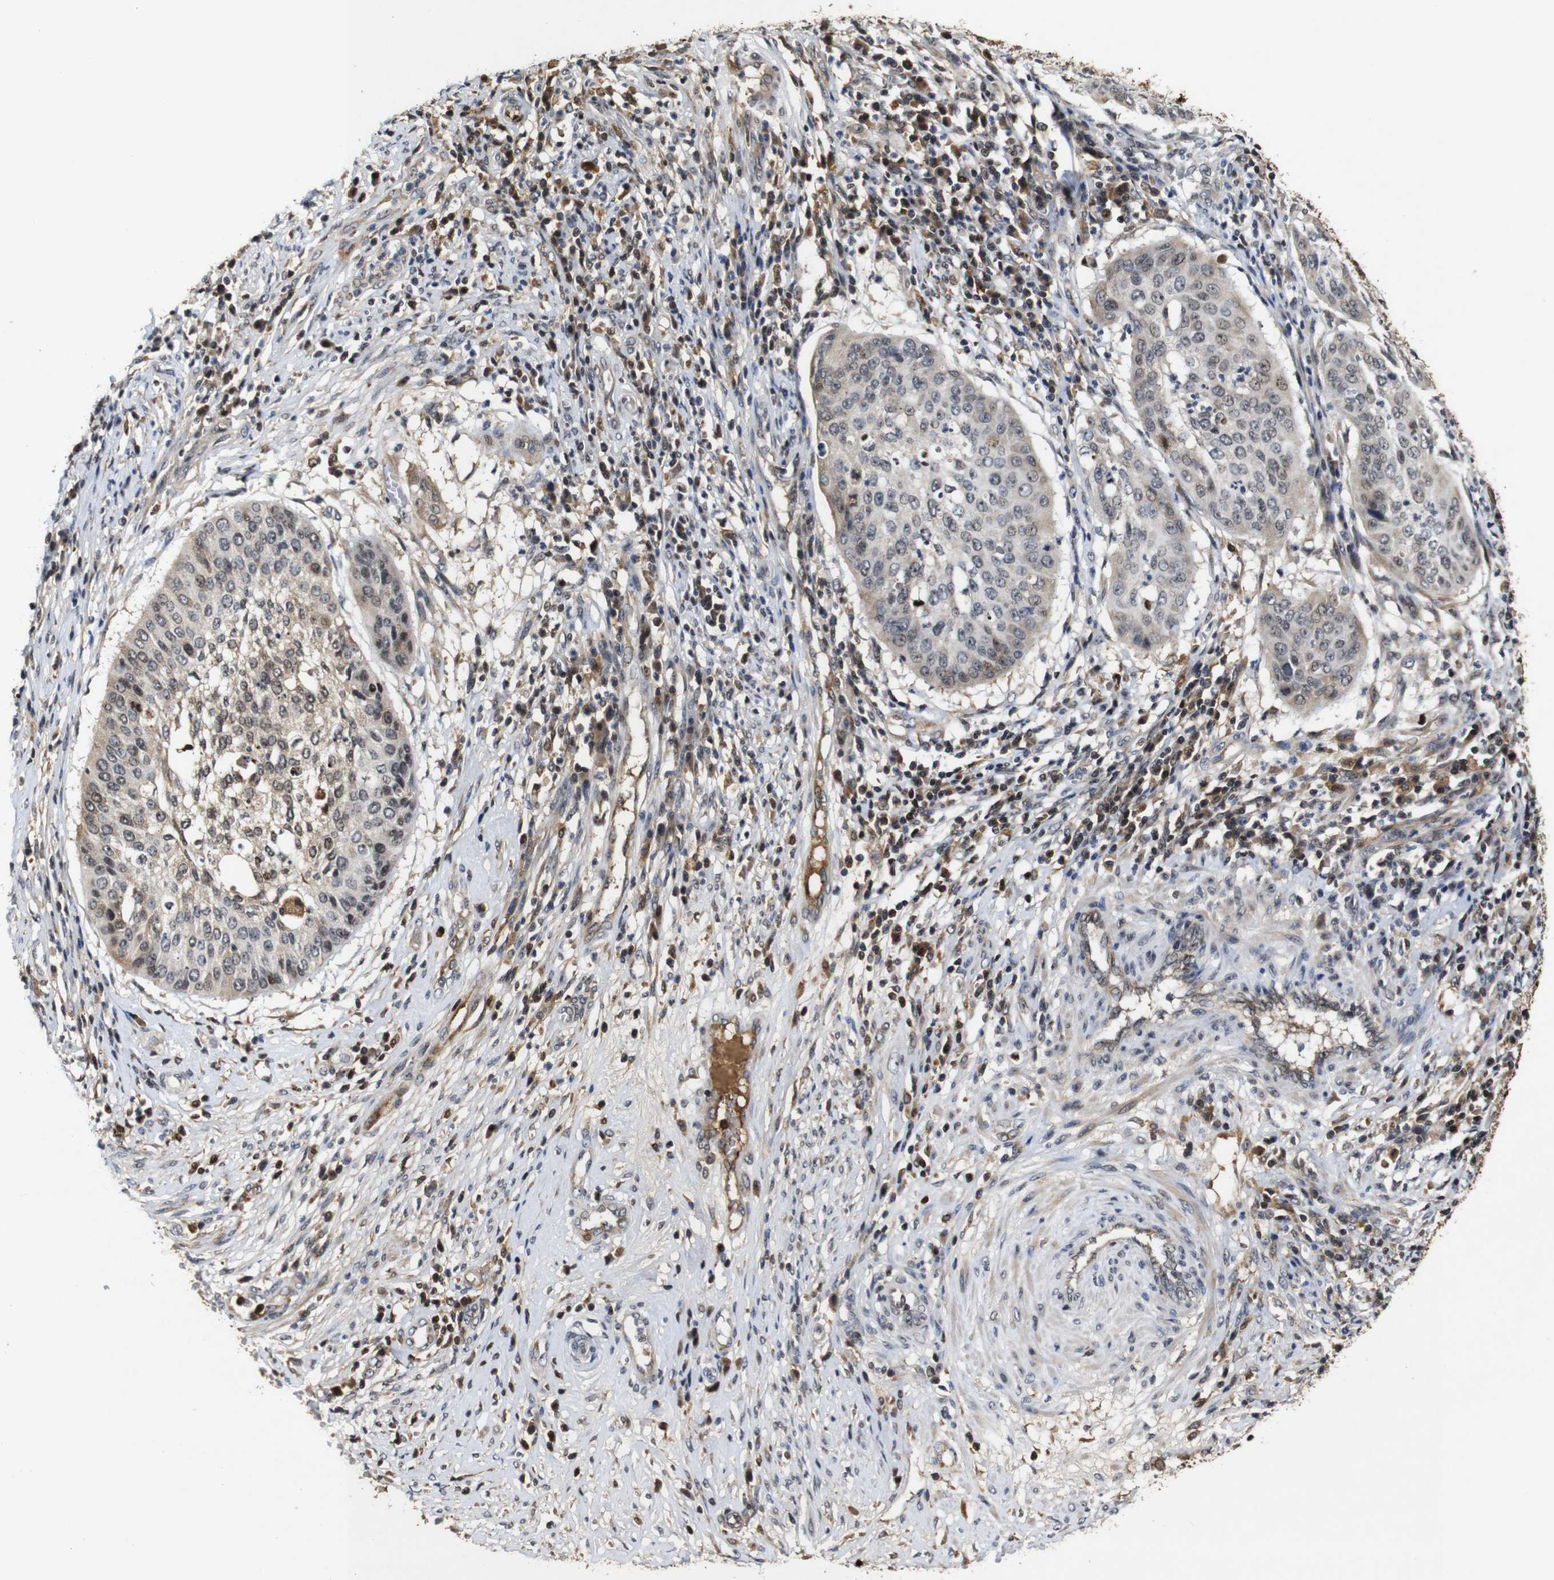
{"staining": {"intensity": "moderate", "quantity": "25%-75%", "location": "cytoplasmic/membranous"}, "tissue": "cervical cancer", "cell_type": "Tumor cells", "image_type": "cancer", "snomed": [{"axis": "morphology", "description": "Normal tissue, NOS"}, {"axis": "morphology", "description": "Squamous cell carcinoma, NOS"}, {"axis": "topography", "description": "Cervix"}], "caption": "Cervical squamous cell carcinoma was stained to show a protein in brown. There is medium levels of moderate cytoplasmic/membranous expression in approximately 25%-75% of tumor cells.", "gene": "MYC", "patient": {"sex": "female", "age": 39}}